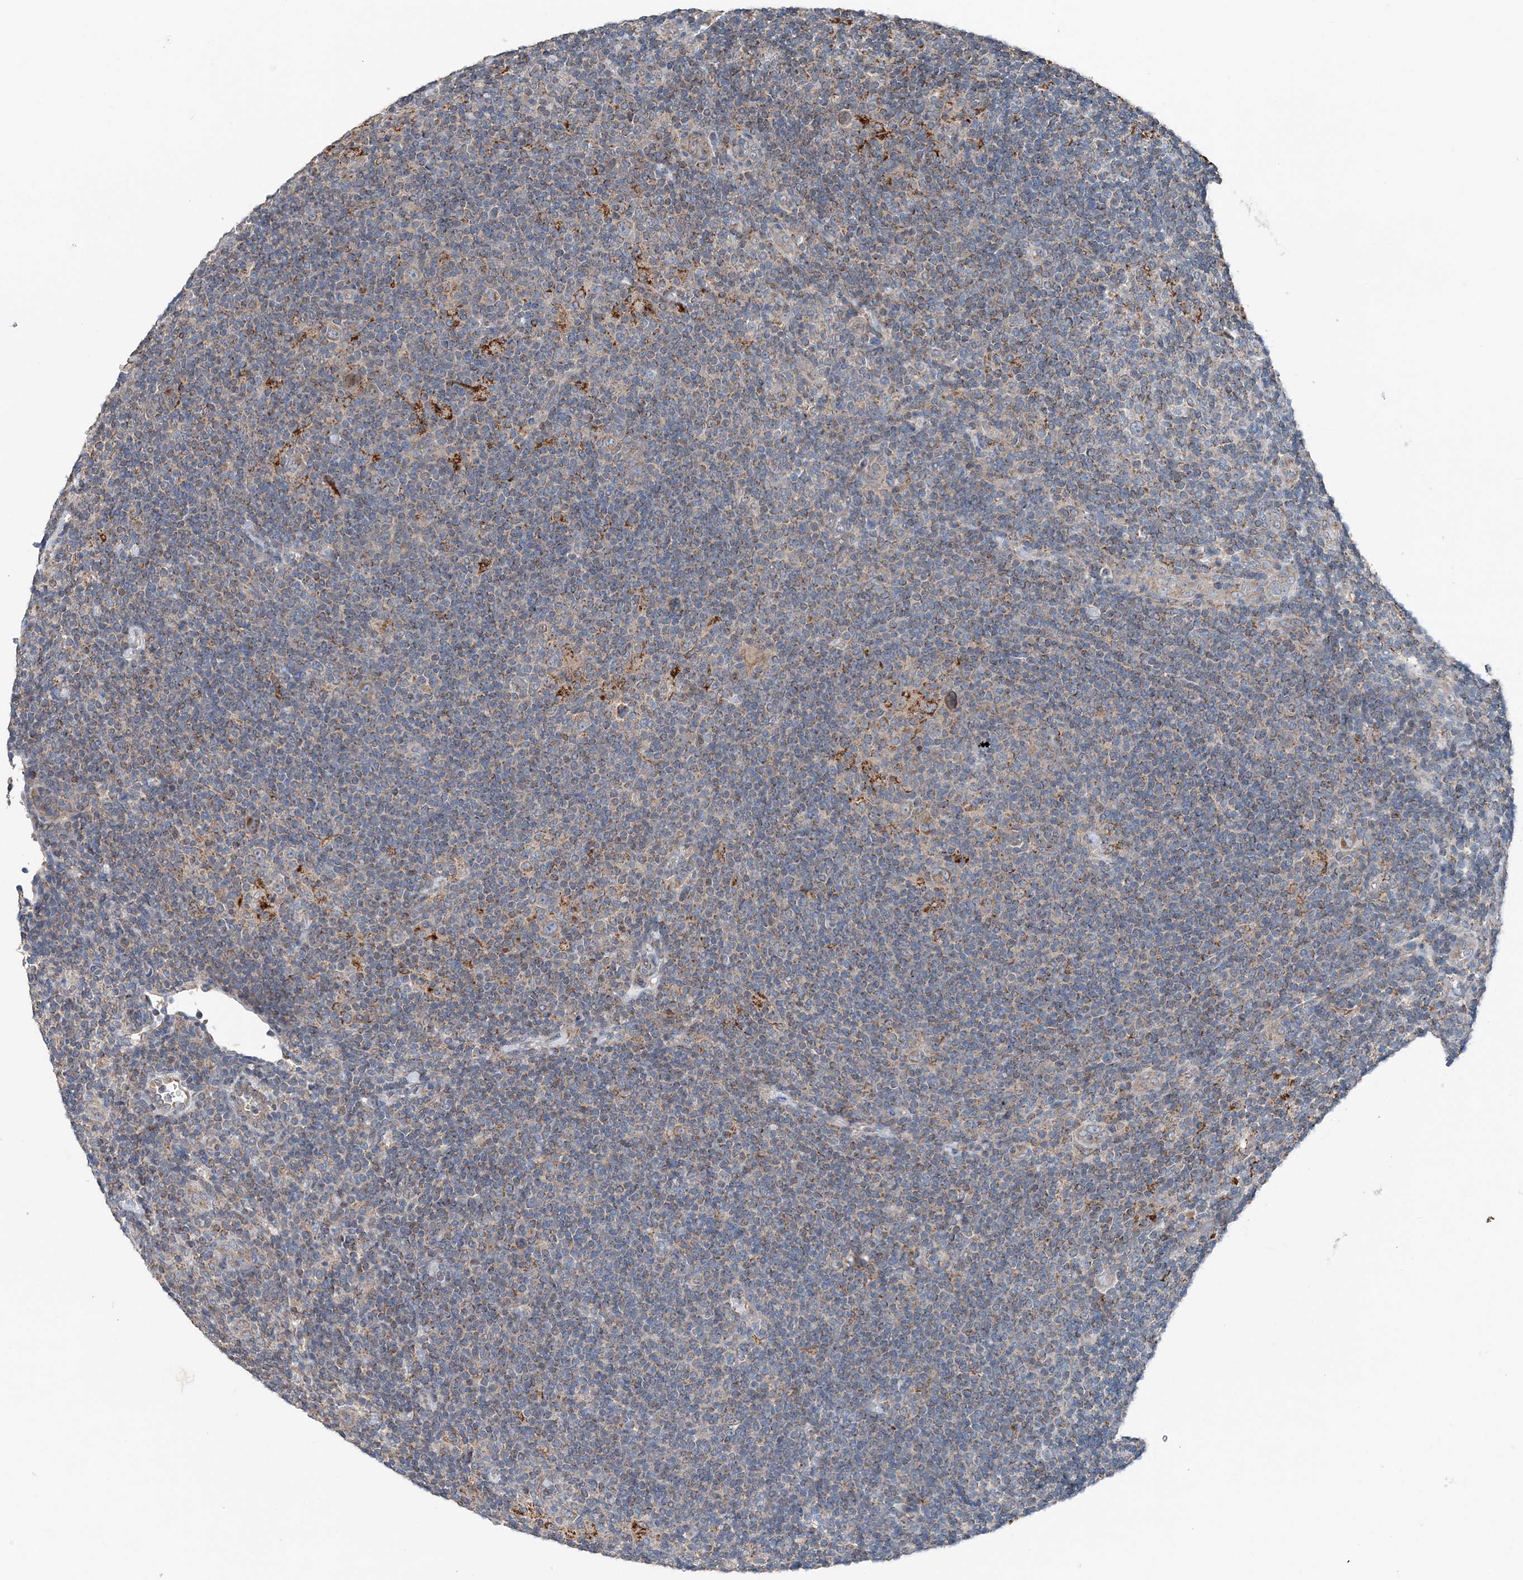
{"staining": {"intensity": "weak", "quantity": ">75%", "location": "cytoplasmic/membranous"}, "tissue": "lymphoma", "cell_type": "Tumor cells", "image_type": "cancer", "snomed": [{"axis": "morphology", "description": "Hodgkin's disease, NOS"}, {"axis": "topography", "description": "Lymph node"}], "caption": "Protein expression analysis of Hodgkin's disease reveals weak cytoplasmic/membranous positivity in about >75% of tumor cells.", "gene": "SPRY2", "patient": {"sex": "female", "age": 57}}